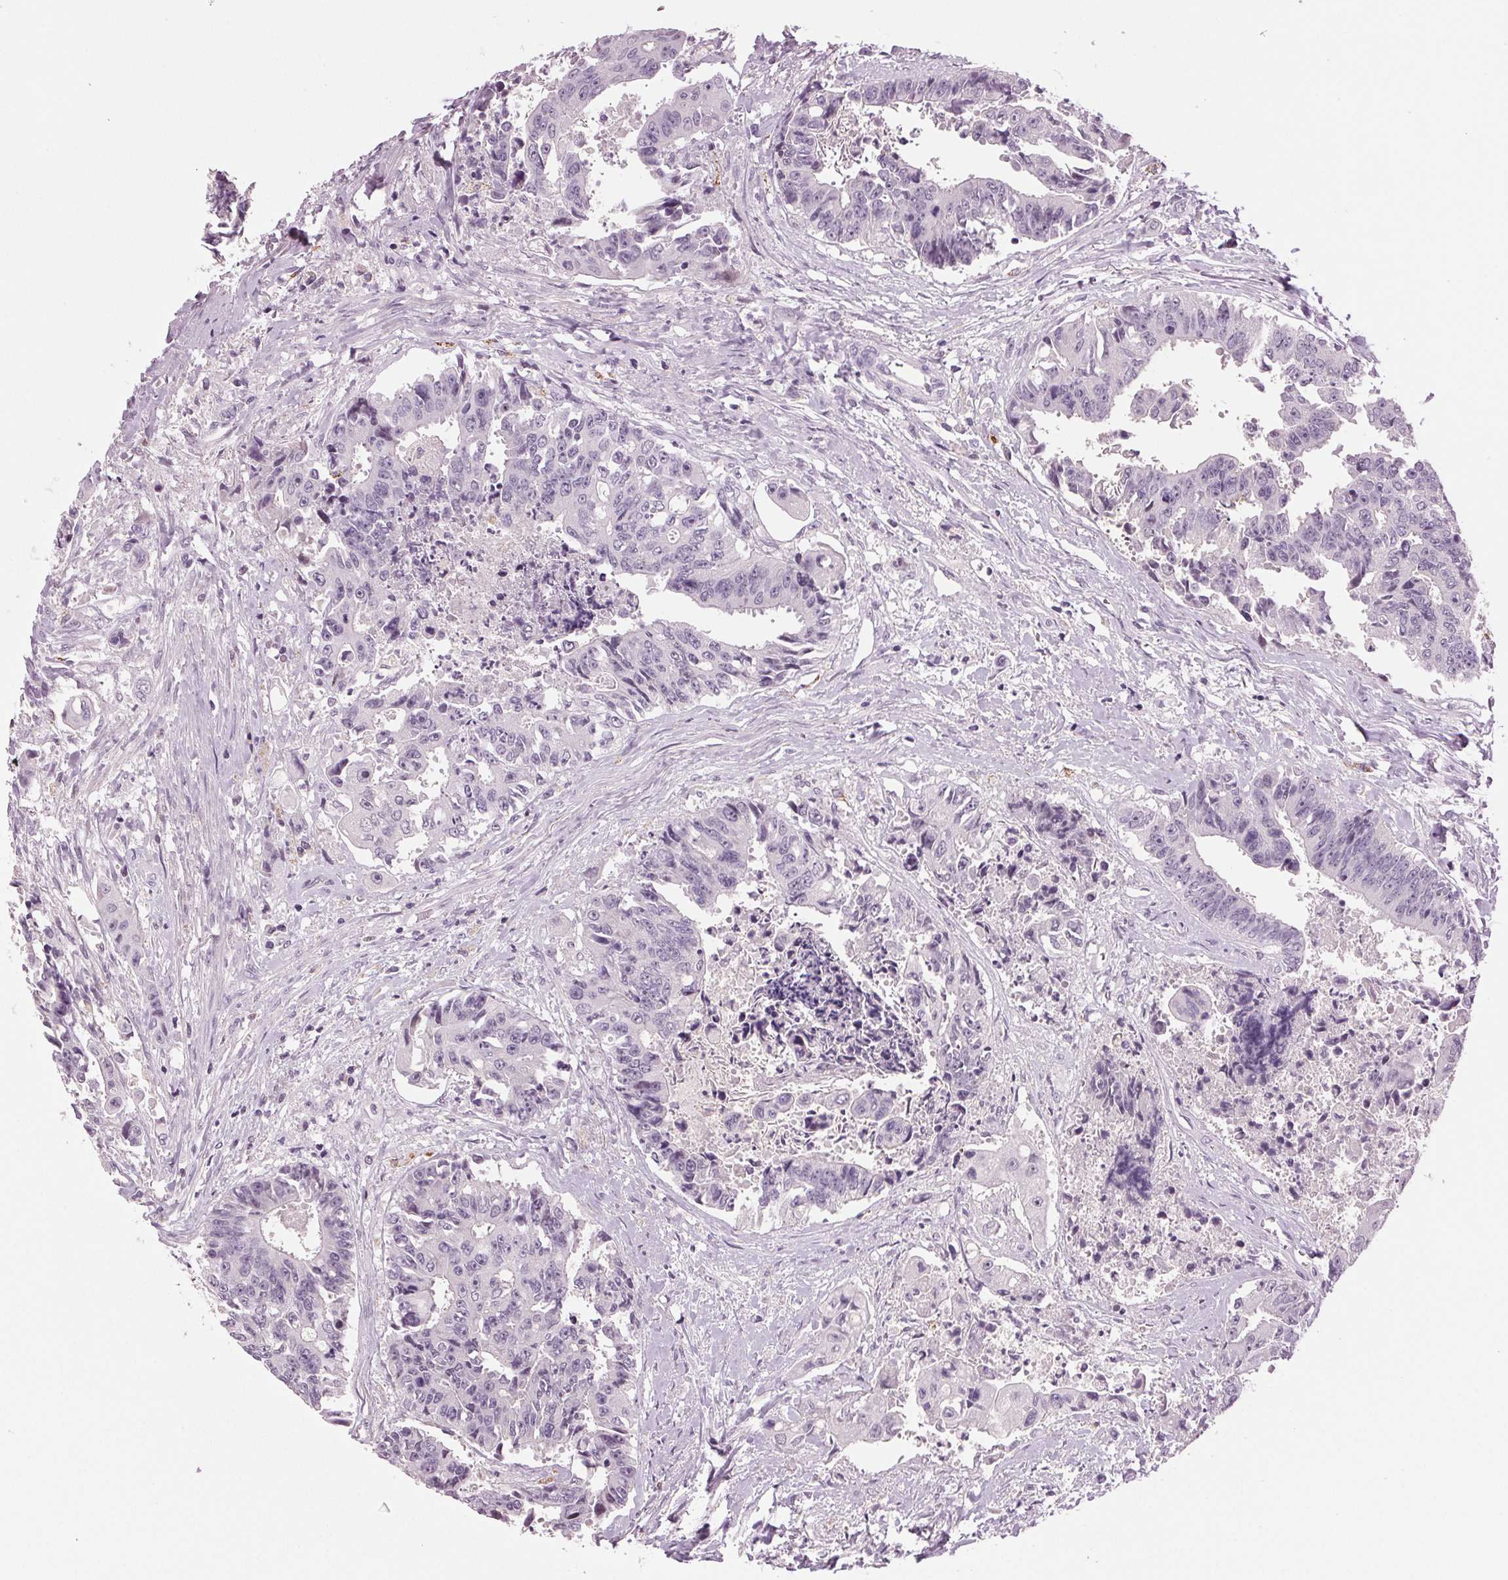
{"staining": {"intensity": "negative", "quantity": "none", "location": "none"}, "tissue": "colorectal cancer", "cell_type": "Tumor cells", "image_type": "cancer", "snomed": [{"axis": "morphology", "description": "Adenocarcinoma, NOS"}, {"axis": "topography", "description": "Rectum"}], "caption": "This image is of colorectal adenocarcinoma stained with immunohistochemistry to label a protein in brown with the nuclei are counter-stained blue. There is no expression in tumor cells.", "gene": "DNAH12", "patient": {"sex": "male", "age": 54}}